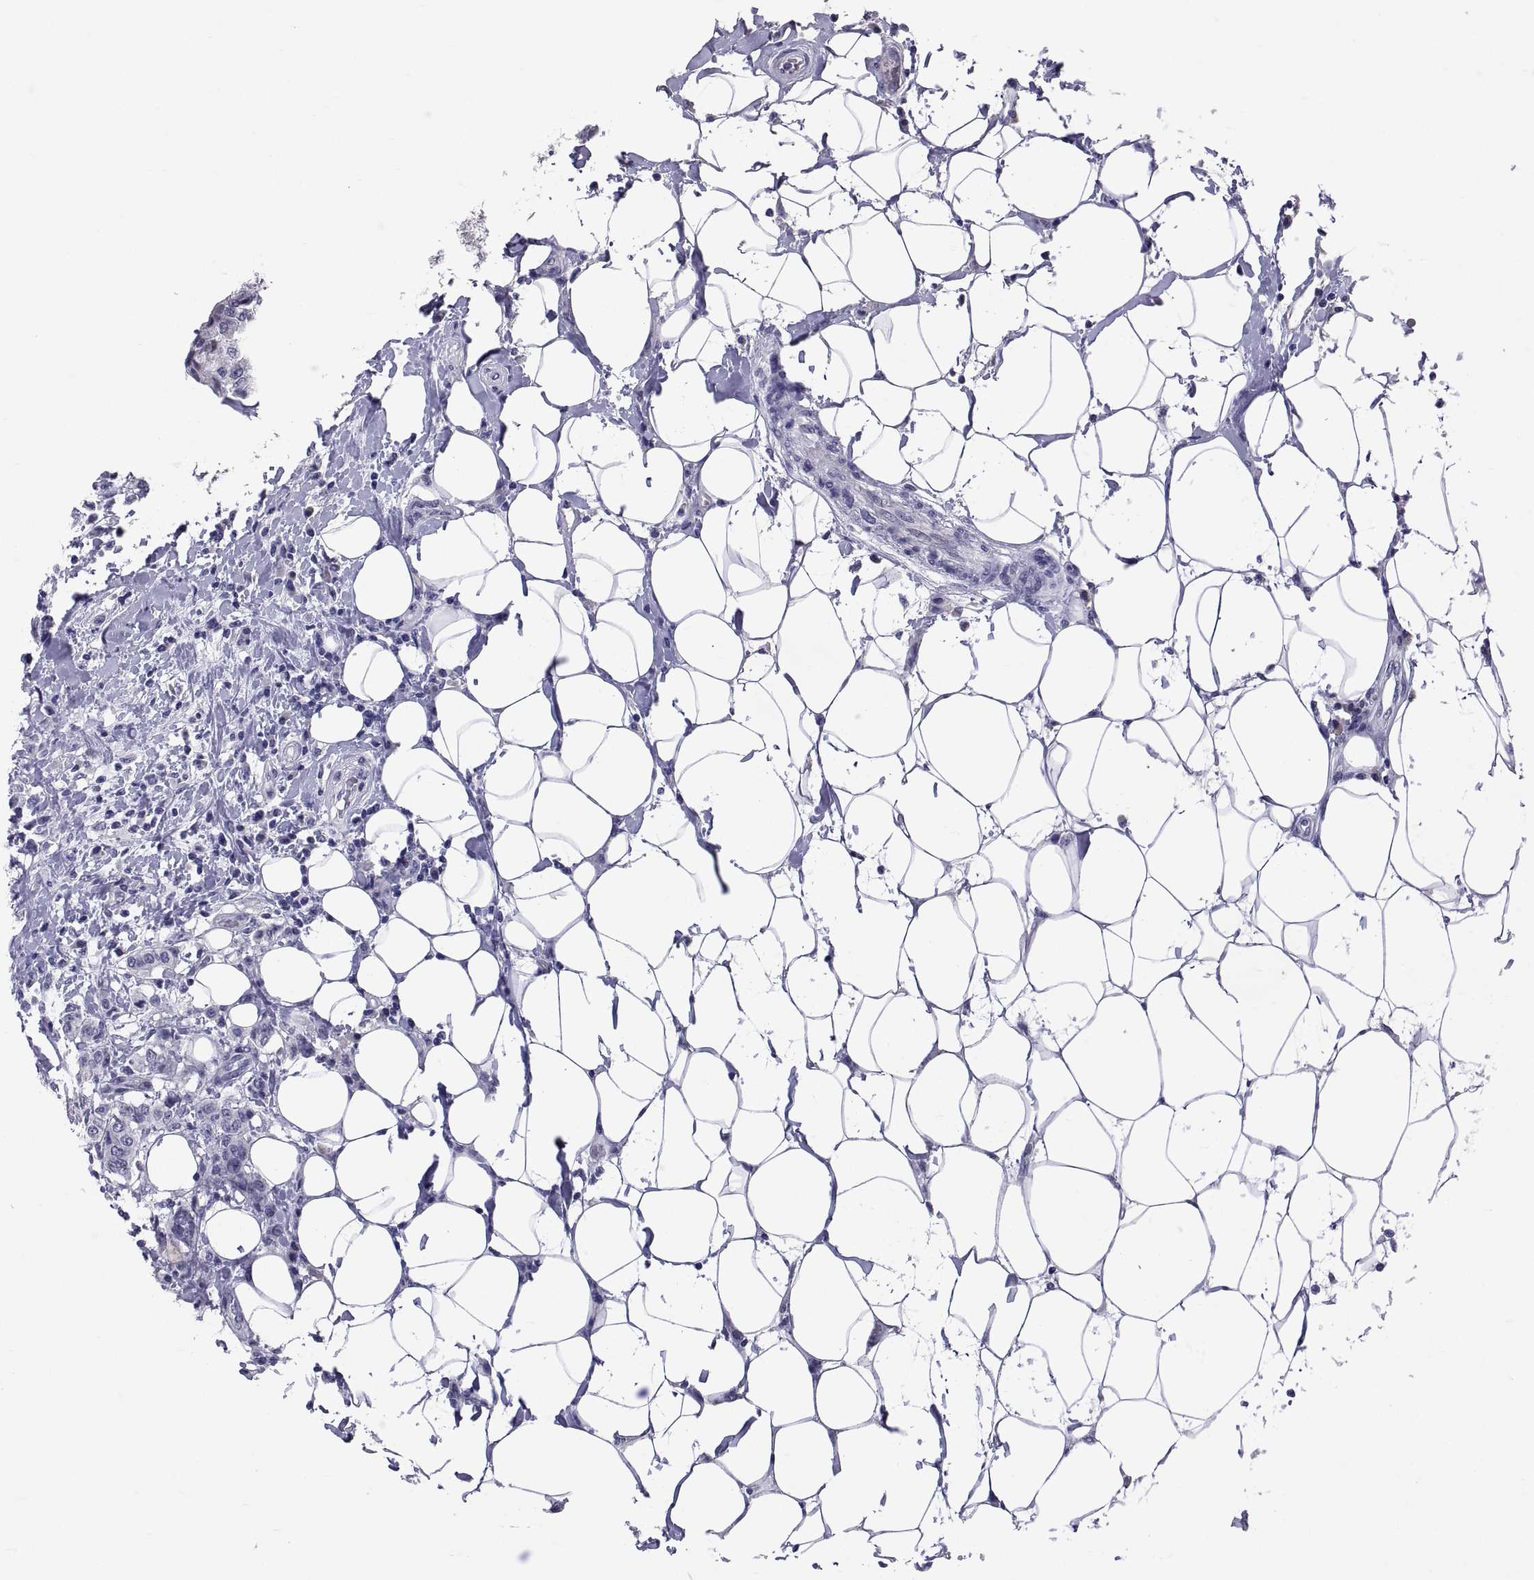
{"staining": {"intensity": "negative", "quantity": "none", "location": "none"}, "tissue": "breast cancer", "cell_type": "Tumor cells", "image_type": "cancer", "snomed": [{"axis": "morphology", "description": "Duct carcinoma"}, {"axis": "topography", "description": "Breast"}], "caption": "This is an IHC image of breast invasive ductal carcinoma. There is no positivity in tumor cells.", "gene": "PTN", "patient": {"sex": "female", "age": 27}}